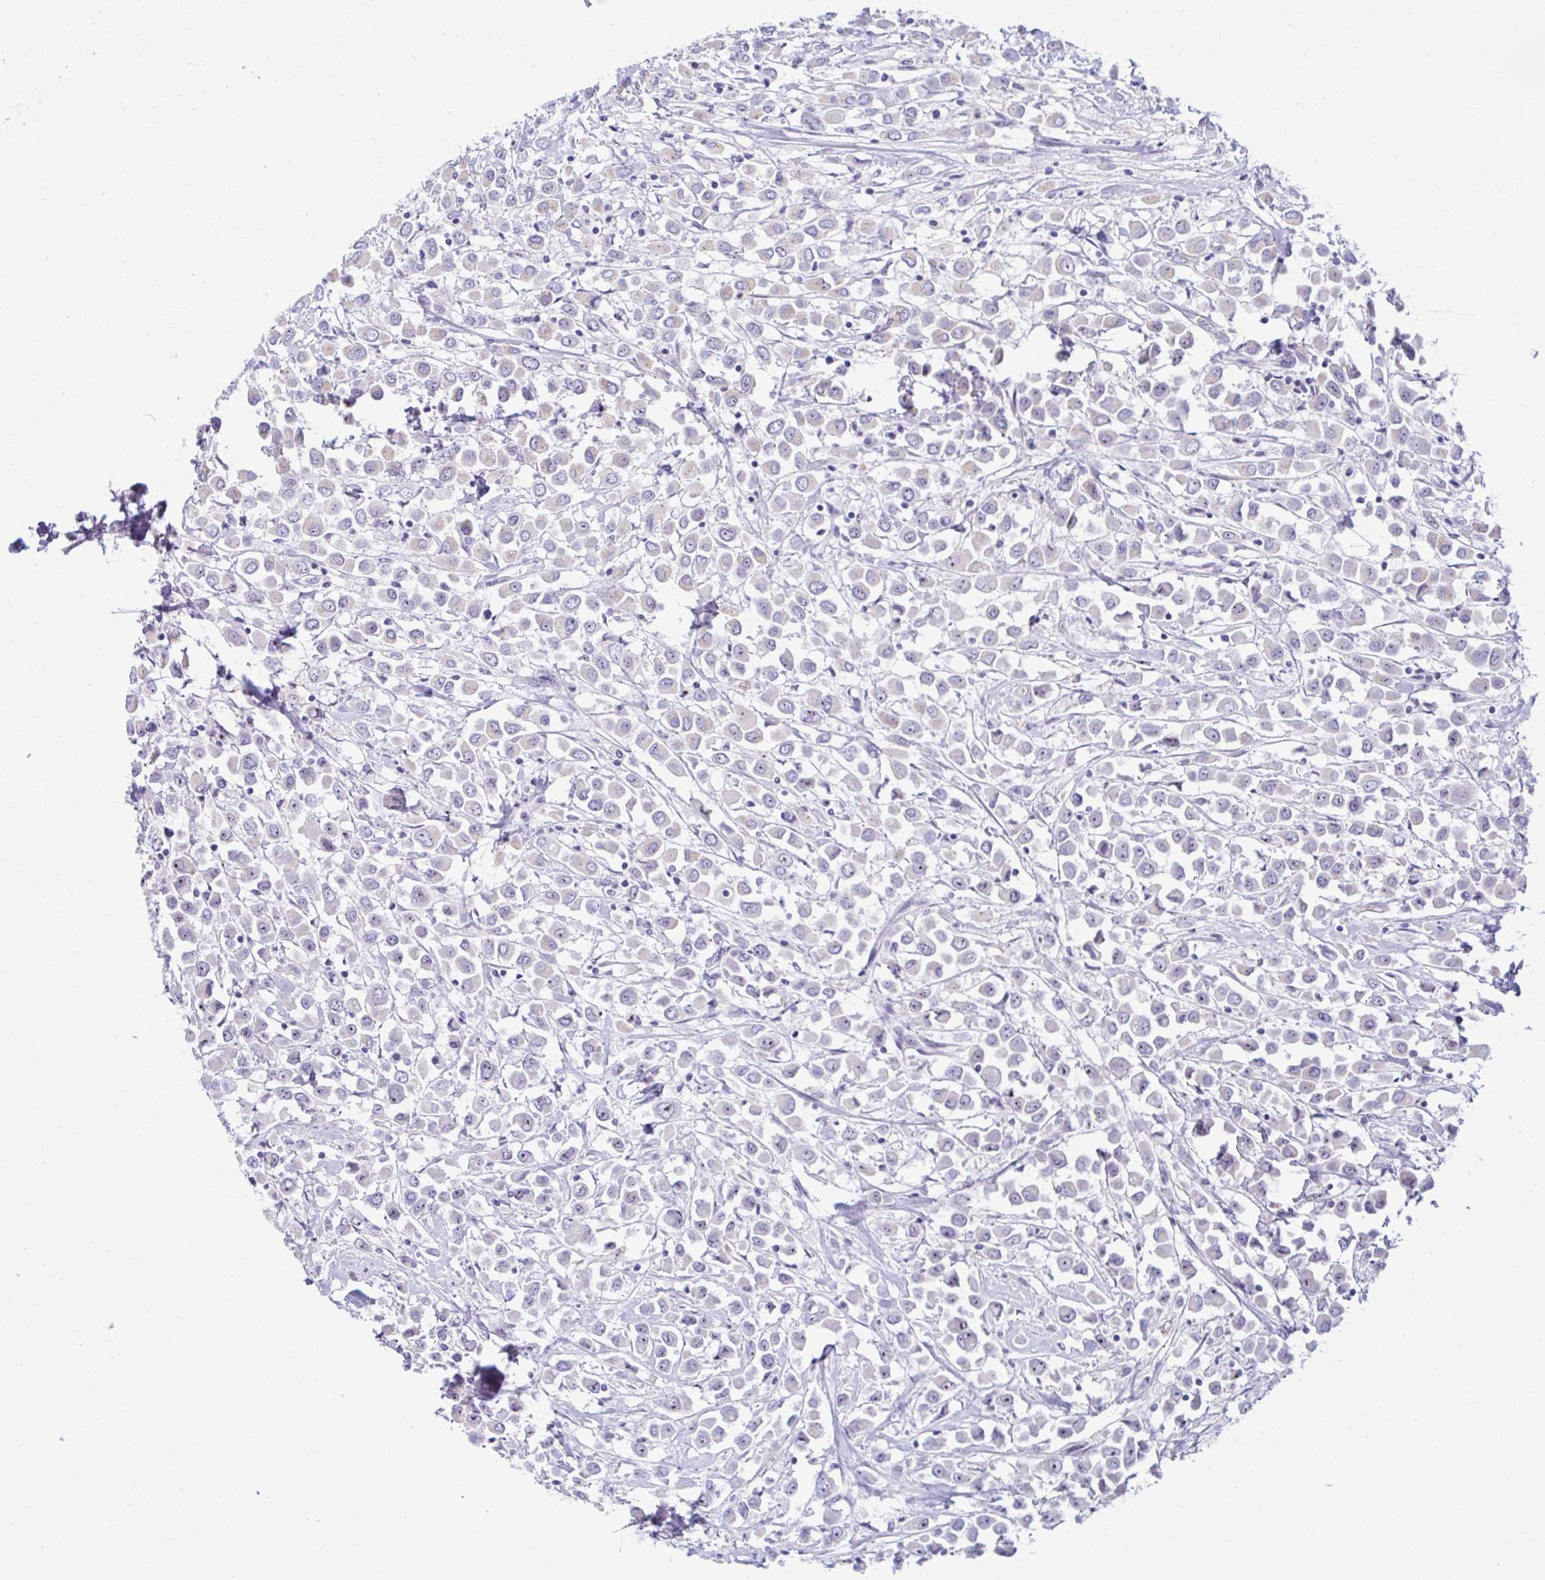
{"staining": {"intensity": "weak", "quantity": "<25%", "location": "nuclear"}, "tissue": "breast cancer", "cell_type": "Tumor cells", "image_type": "cancer", "snomed": [{"axis": "morphology", "description": "Duct carcinoma"}, {"axis": "topography", "description": "Breast"}], "caption": "IHC of human breast cancer demonstrates no staining in tumor cells. (Brightfield microscopy of DAB IHC at high magnification).", "gene": "FTSJ3", "patient": {"sex": "female", "age": 61}}